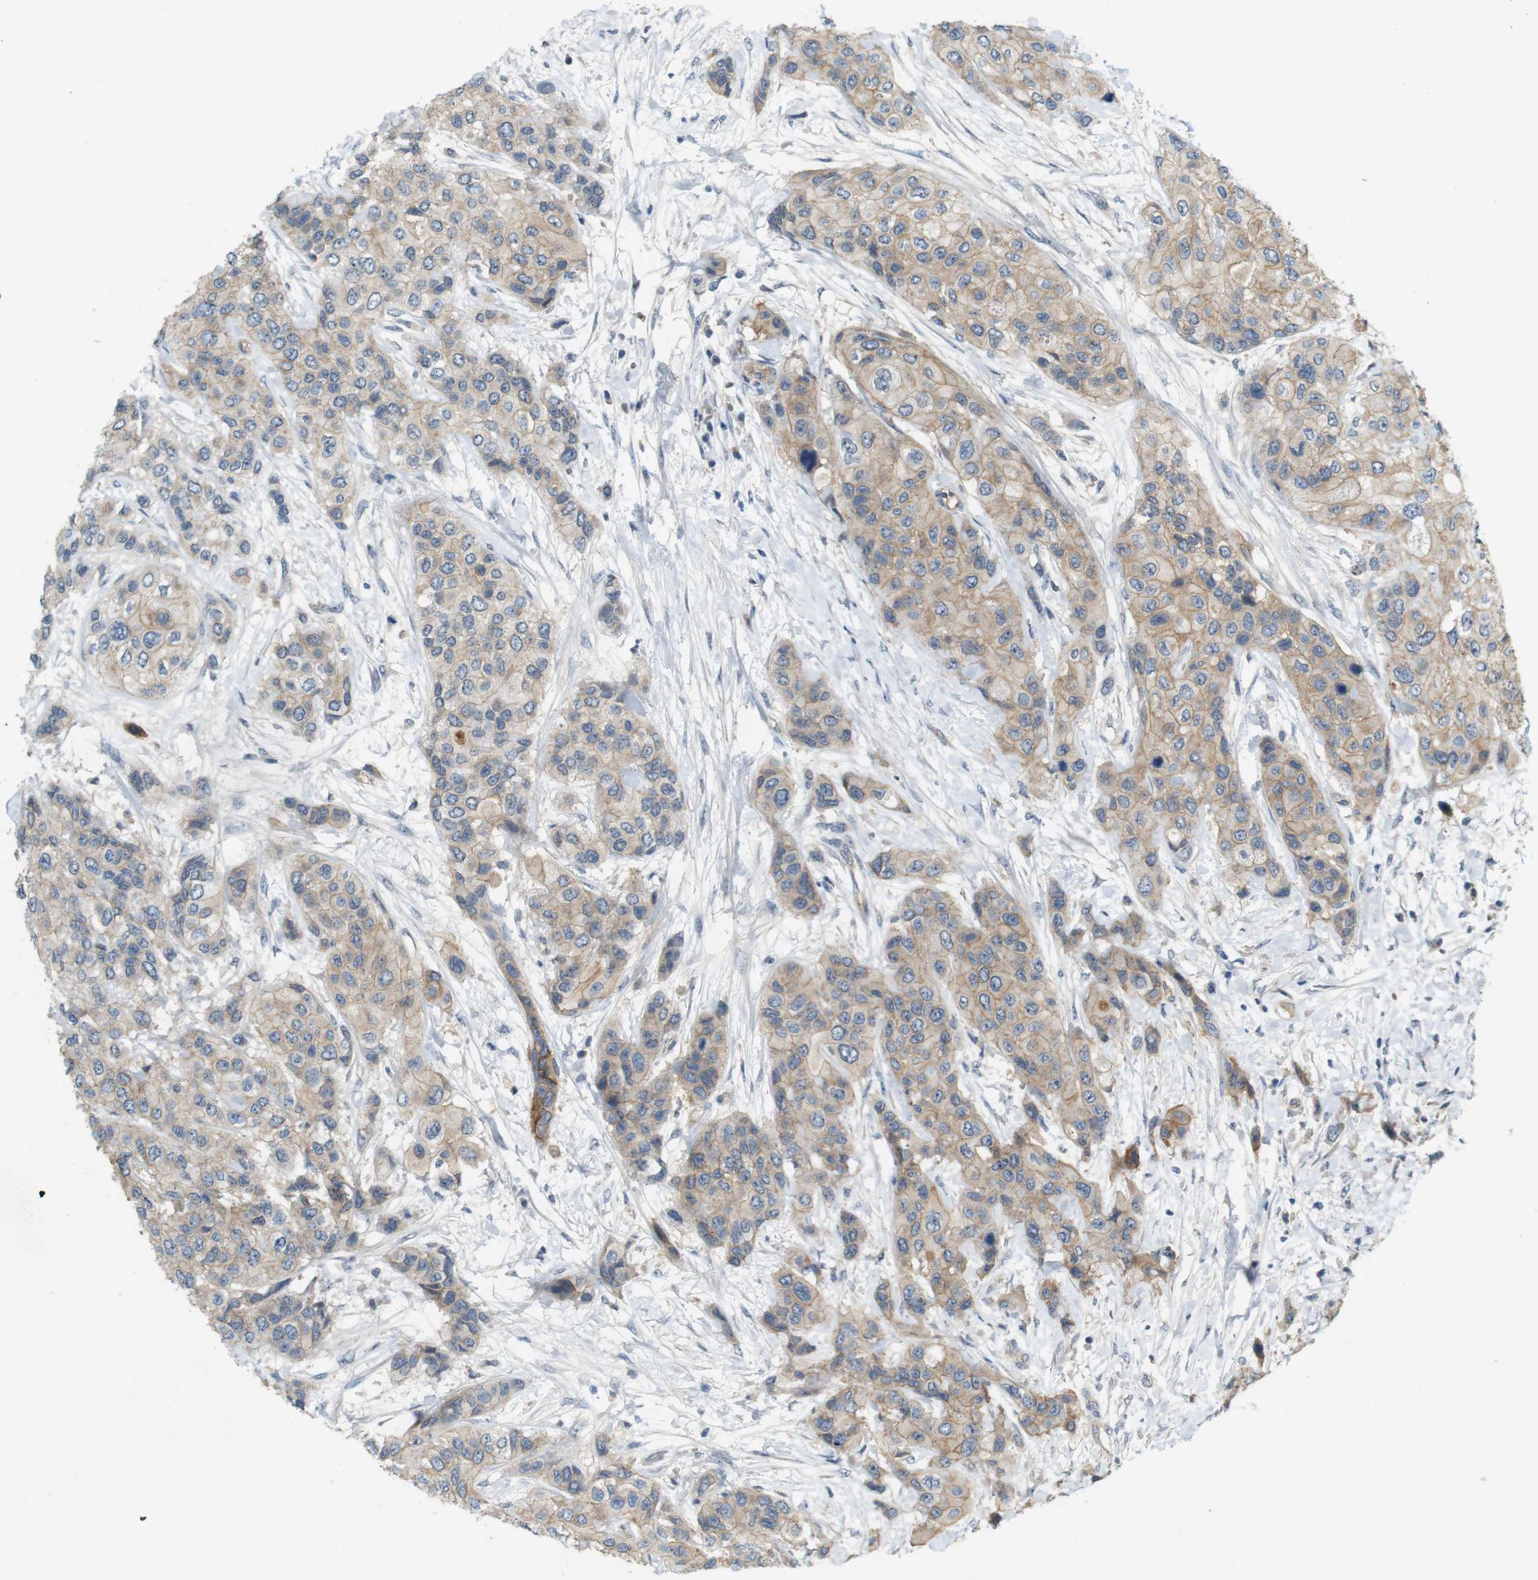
{"staining": {"intensity": "moderate", "quantity": "25%-75%", "location": "cytoplasmic/membranous"}, "tissue": "urothelial cancer", "cell_type": "Tumor cells", "image_type": "cancer", "snomed": [{"axis": "morphology", "description": "Urothelial carcinoma, High grade"}, {"axis": "topography", "description": "Urinary bladder"}], "caption": "Human high-grade urothelial carcinoma stained with a brown dye reveals moderate cytoplasmic/membranous positive staining in about 25%-75% of tumor cells.", "gene": "PVR", "patient": {"sex": "female", "age": 56}}